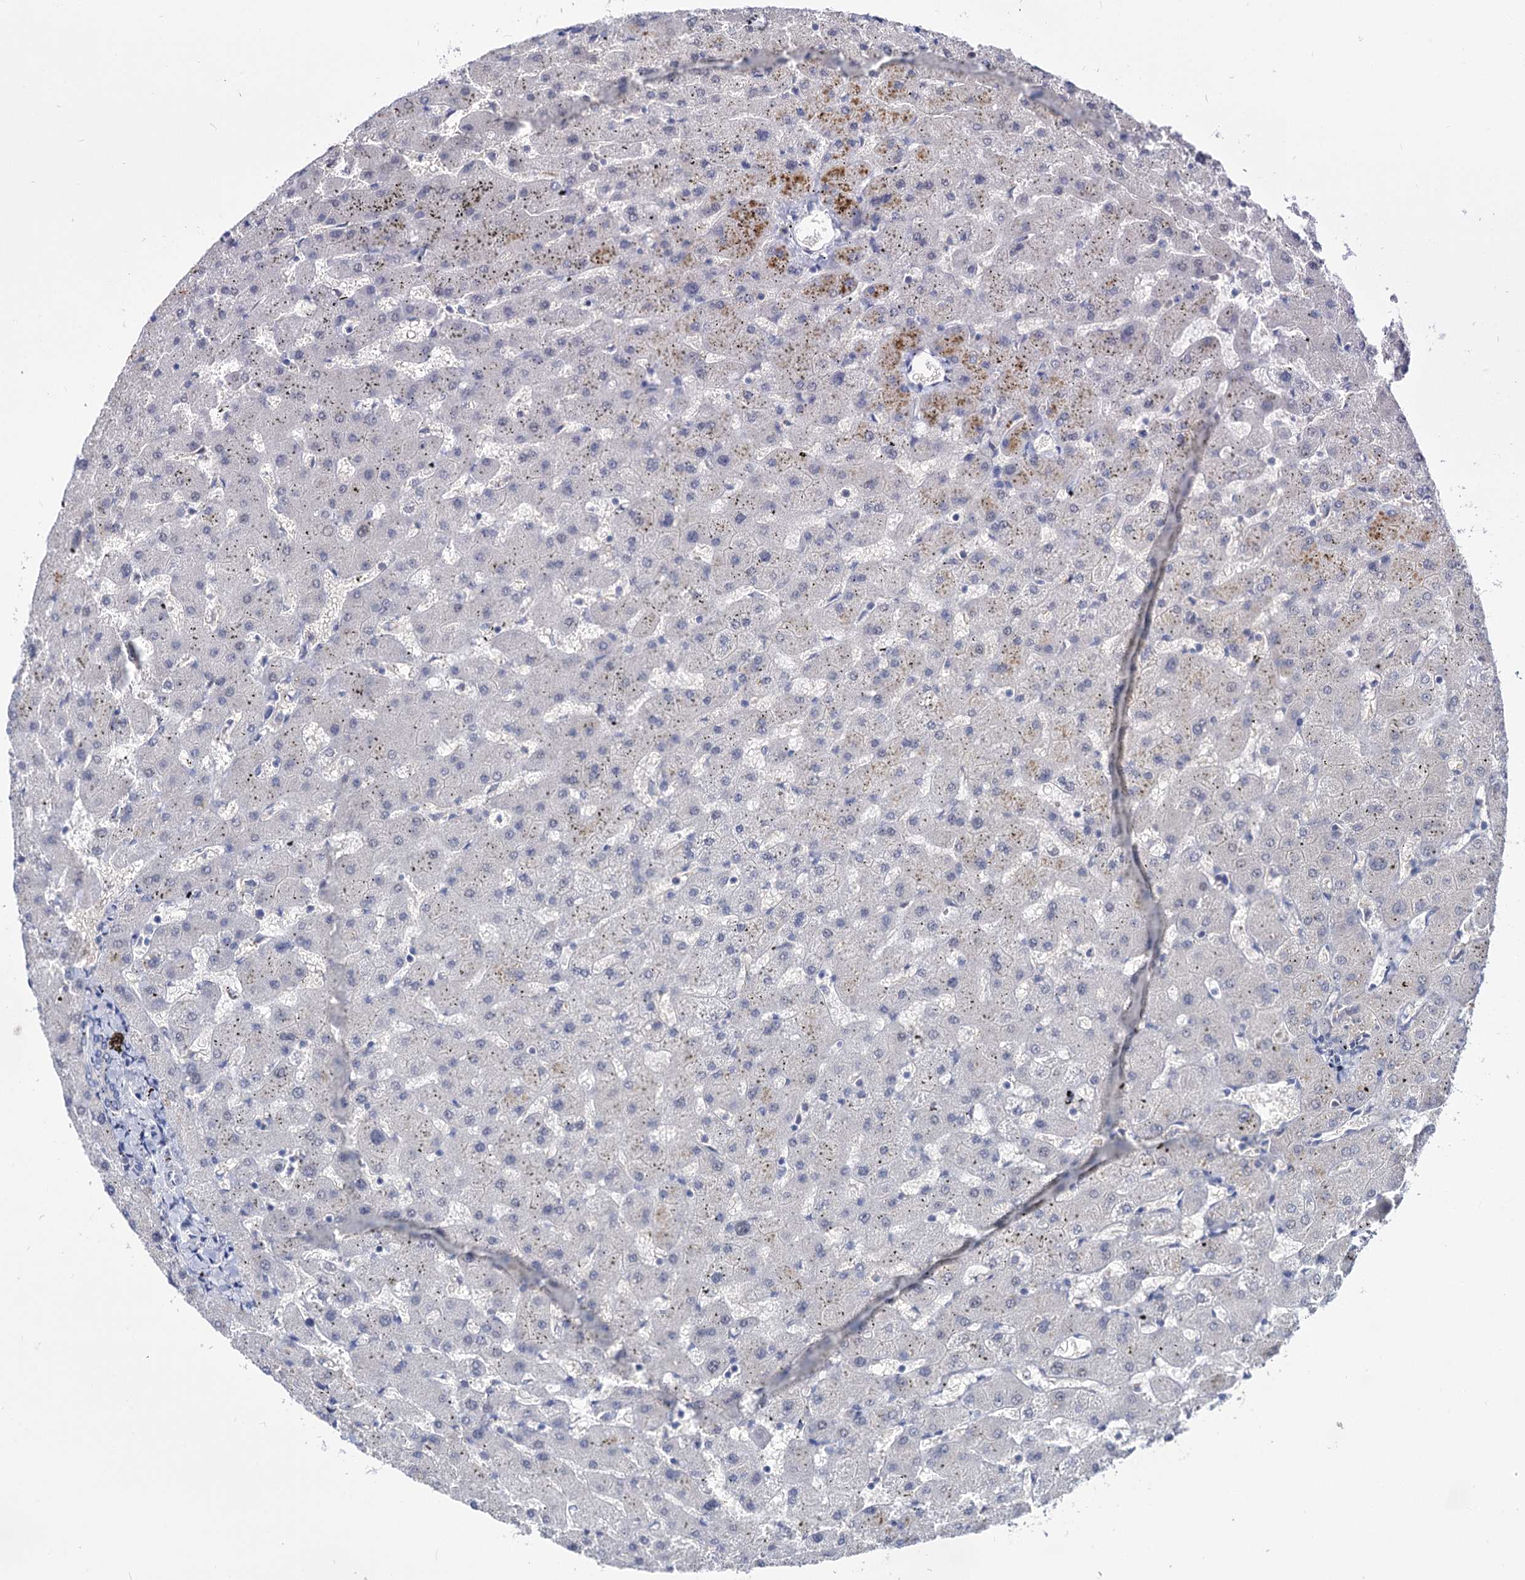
{"staining": {"intensity": "negative", "quantity": "none", "location": "none"}, "tissue": "liver", "cell_type": "Cholangiocytes", "image_type": "normal", "snomed": [{"axis": "morphology", "description": "Normal tissue, NOS"}, {"axis": "topography", "description": "Liver"}], "caption": "The photomicrograph shows no significant staining in cholangiocytes of liver.", "gene": "NEK10", "patient": {"sex": "female", "age": 63}}